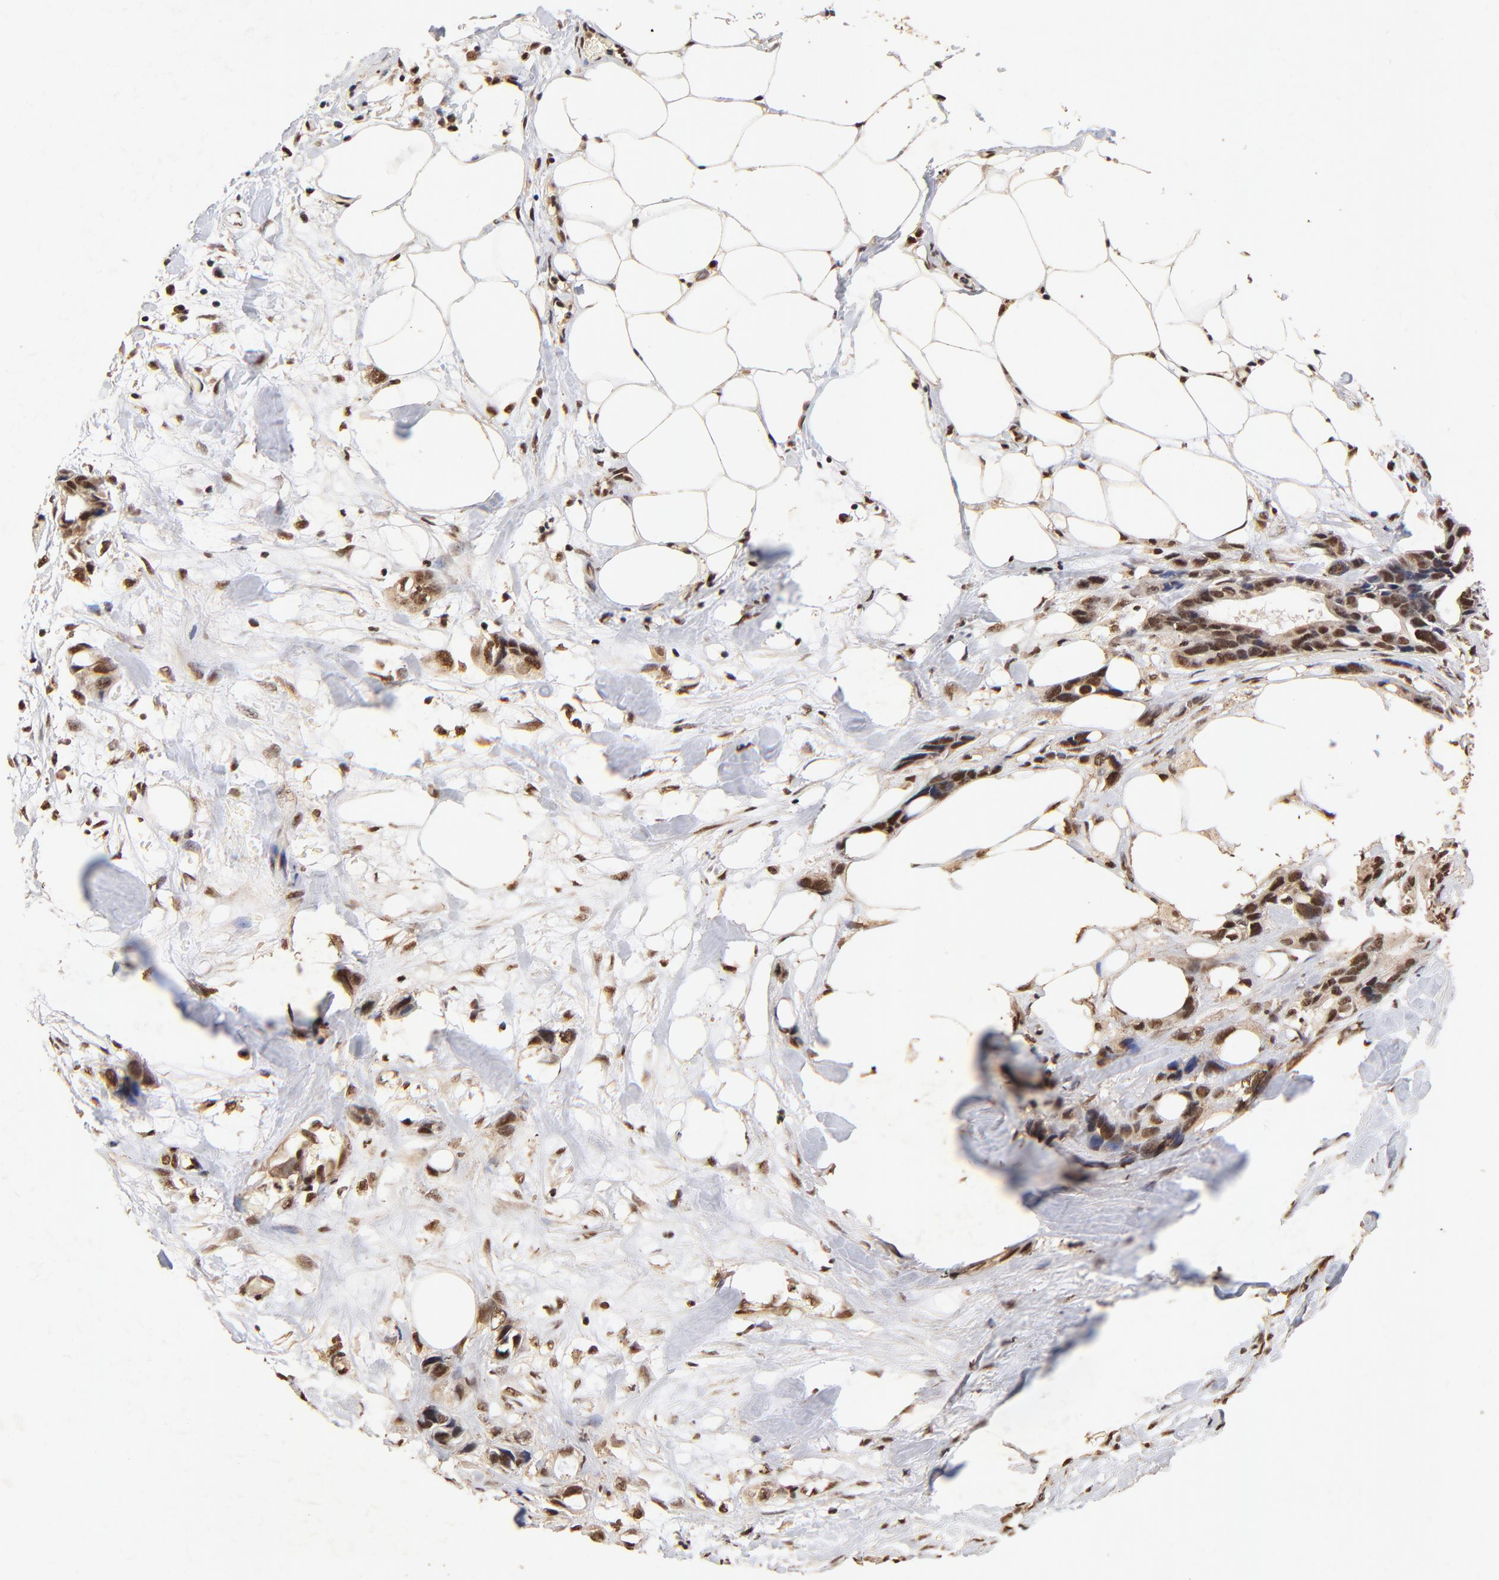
{"staining": {"intensity": "strong", "quantity": ">75%", "location": "cytoplasmic/membranous,nuclear"}, "tissue": "stomach cancer", "cell_type": "Tumor cells", "image_type": "cancer", "snomed": [{"axis": "morphology", "description": "Adenocarcinoma, NOS"}, {"axis": "topography", "description": "Stomach, upper"}], "caption": "Human stomach cancer (adenocarcinoma) stained with a brown dye exhibits strong cytoplasmic/membranous and nuclear positive staining in about >75% of tumor cells.", "gene": "MED12", "patient": {"sex": "male", "age": 47}}